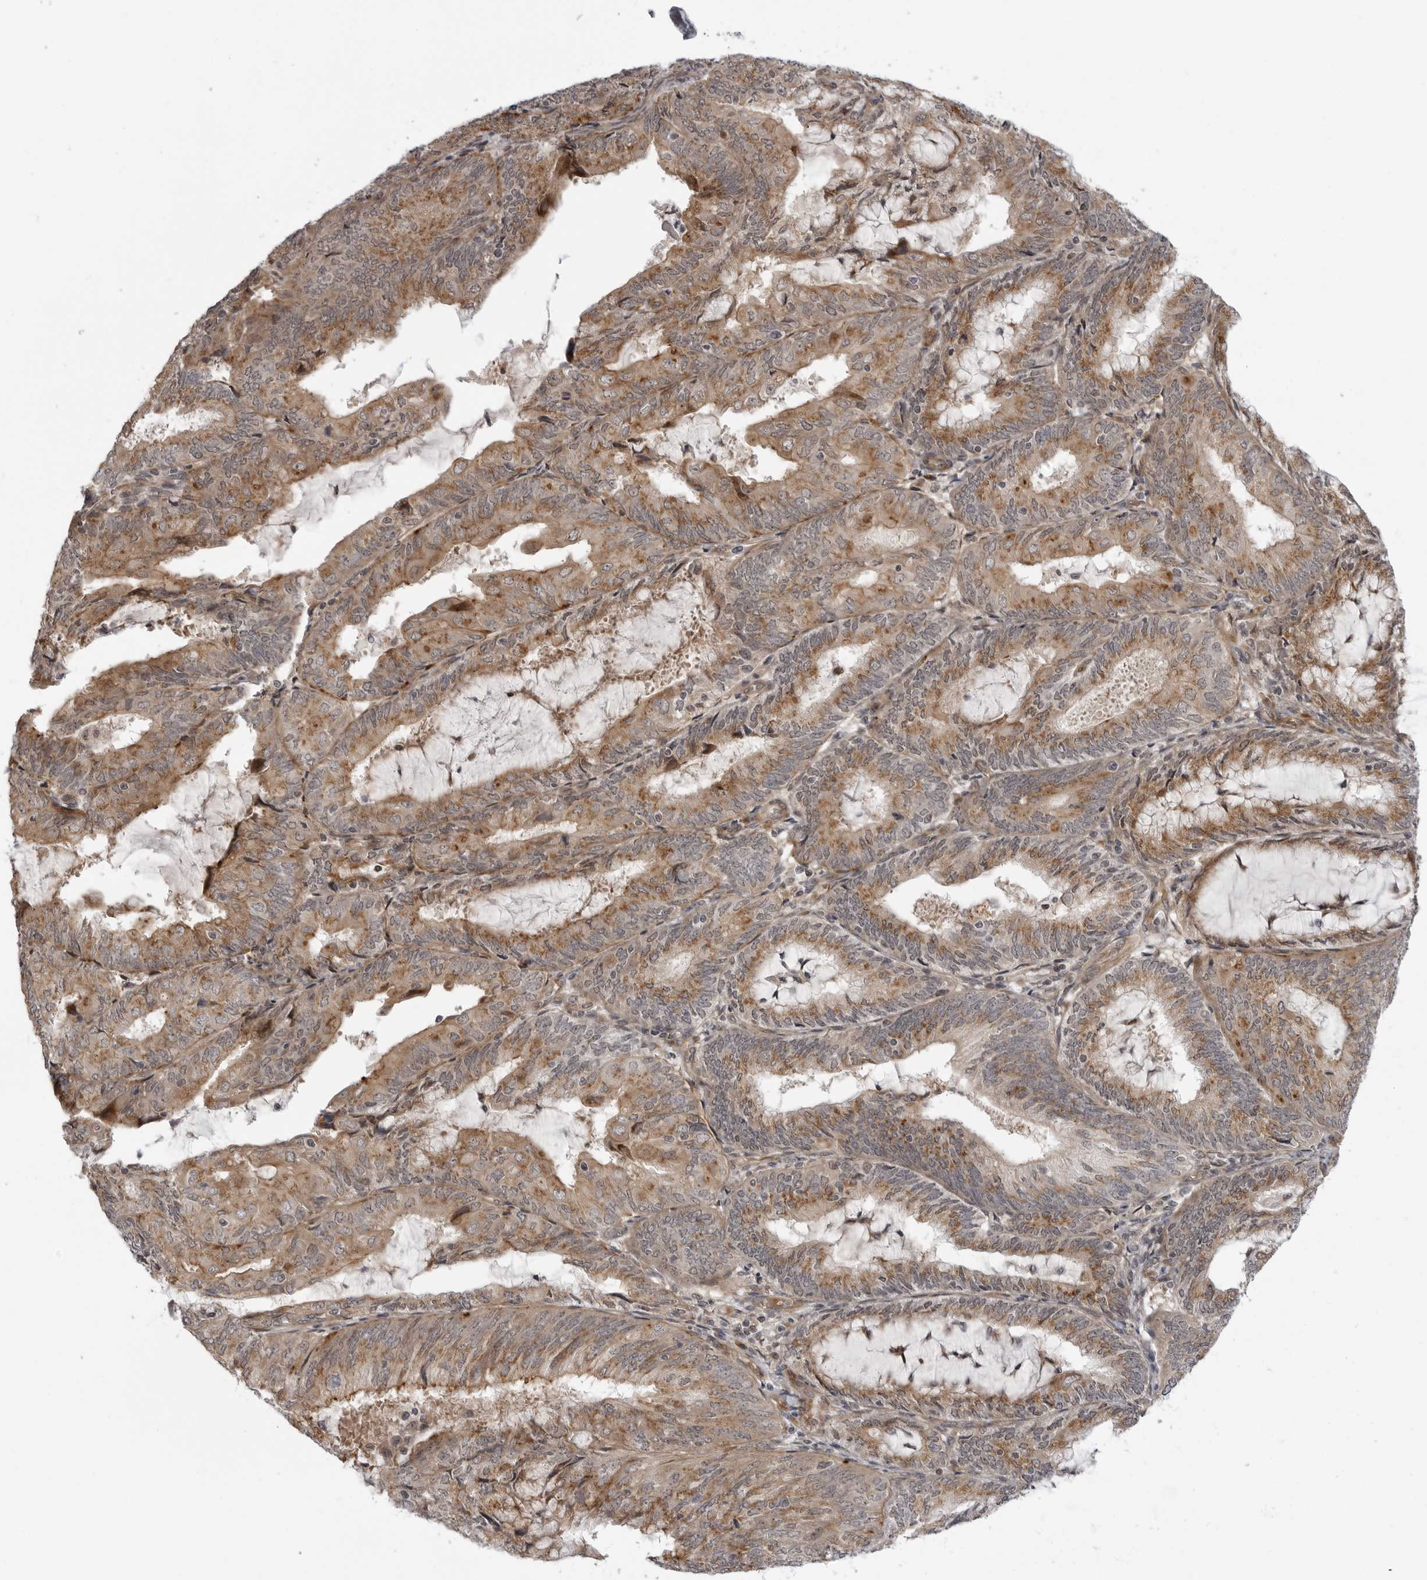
{"staining": {"intensity": "moderate", "quantity": ">75%", "location": "cytoplasmic/membranous"}, "tissue": "endometrial cancer", "cell_type": "Tumor cells", "image_type": "cancer", "snomed": [{"axis": "morphology", "description": "Adenocarcinoma, NOS"}, {"axis": "topography", "description": "Endometrium"}], "caption": "Immunohistochemical staining of adenocarcinoma (endometrial) displays medium levels of moderate cytoplasmic/membranous protein staining in about >75% of tumor cells.", "gene": "LRRC45", "patient": {"sex": "female", "age": 81}}